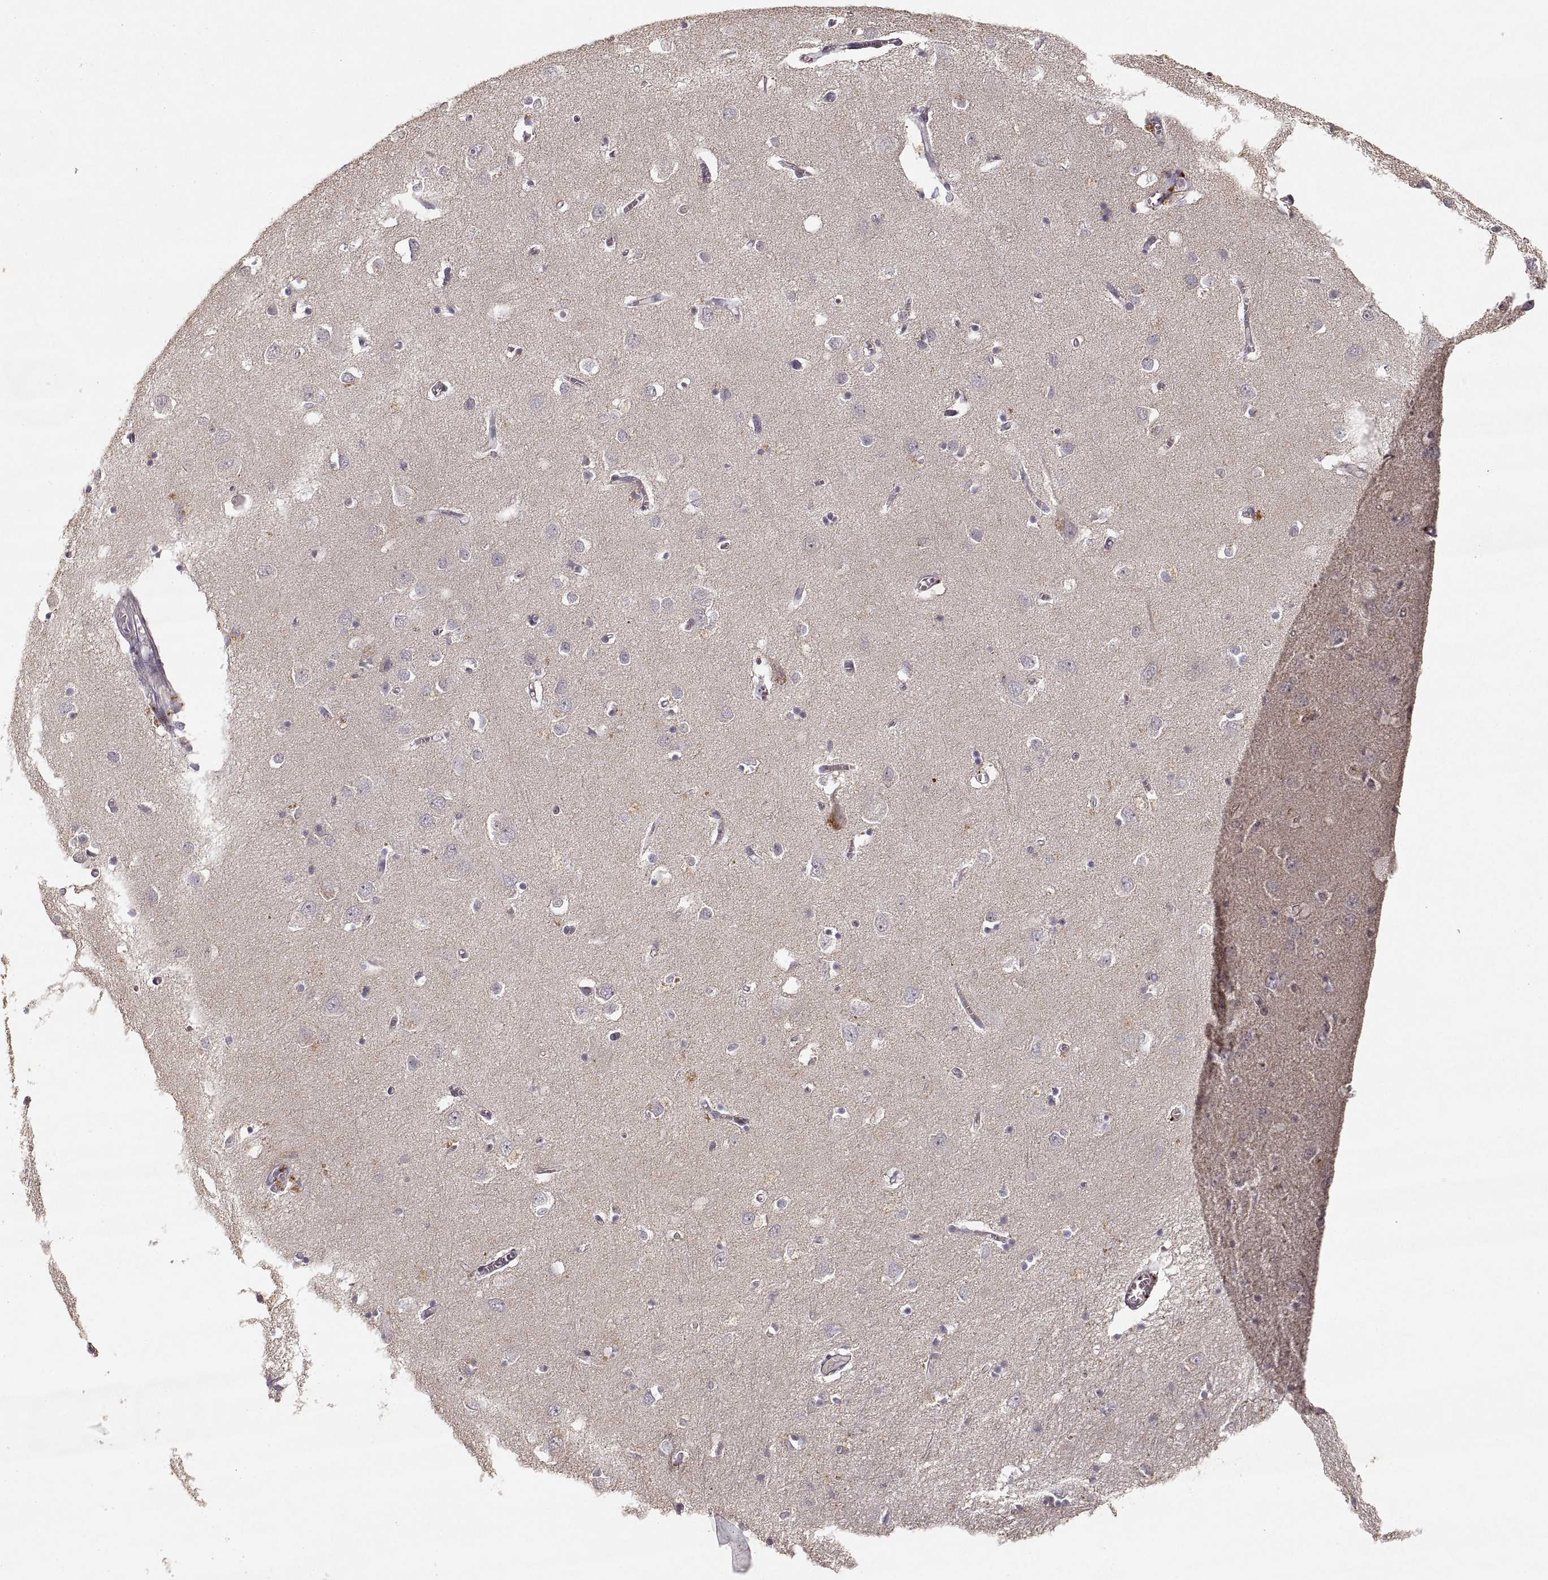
{"staining": {"intensity": "negative", "quantity": "none", "location": "none"}, "tissue": "cerebral cortex", "cell_type": "Endothelial cells", "image_type": "normal", "snomed": [{"axis": "morphology", "description": "Normal tissue, NOS"}, {"axis": "topography", "description": "Cerebral cortex"}], "caption": "DAB (3,3'-diaminobenzidine) immunohistochemical staining of unremarkable human cerebral cortex reveals no significant expression in endothelial cells.", "gene": "LAMC2", "patient": {"sex": "male", "age": 70}}